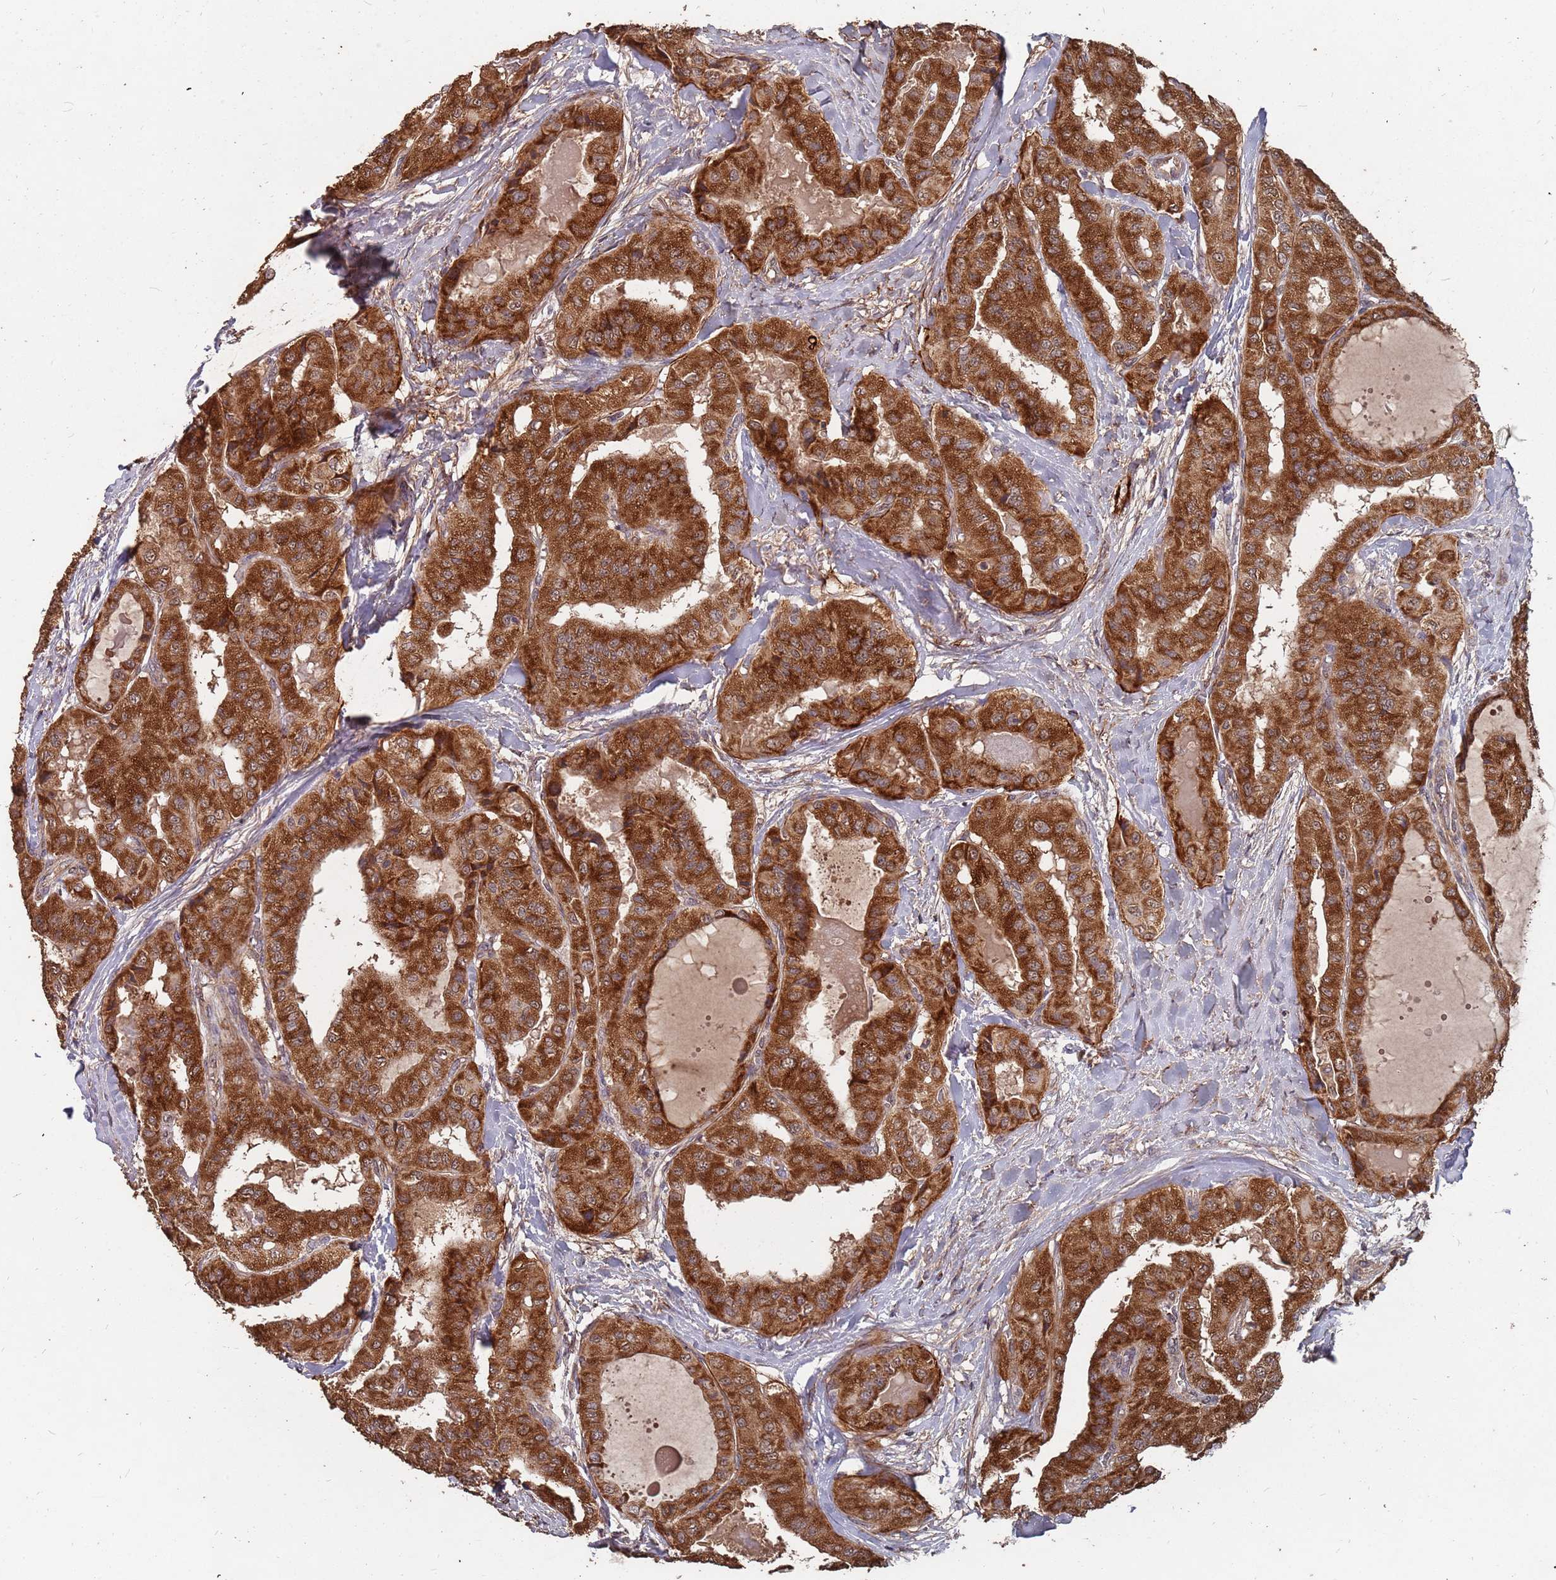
{"staining": {"intensity": "strong", "quantity": ">75%", "location": "cytoplasmic/membranous"}, "tissue": "thyroid cancer", "cell_type": "Tumor cells", "image_type": "cancer", "snomed": [{"axis": "morphology", "description": "Papillary adenocarcinoma, NOS"}, {"axis": "topography", "description": "Thyroid gland"}], "caption": "Protein analysis of thyroid cancer tissue demonstrates strong cytoplasmic/membranous expression in about >75% of tumor cells.", "gene": "PRORP", "patient": {"sex": "female", "age": 59}}